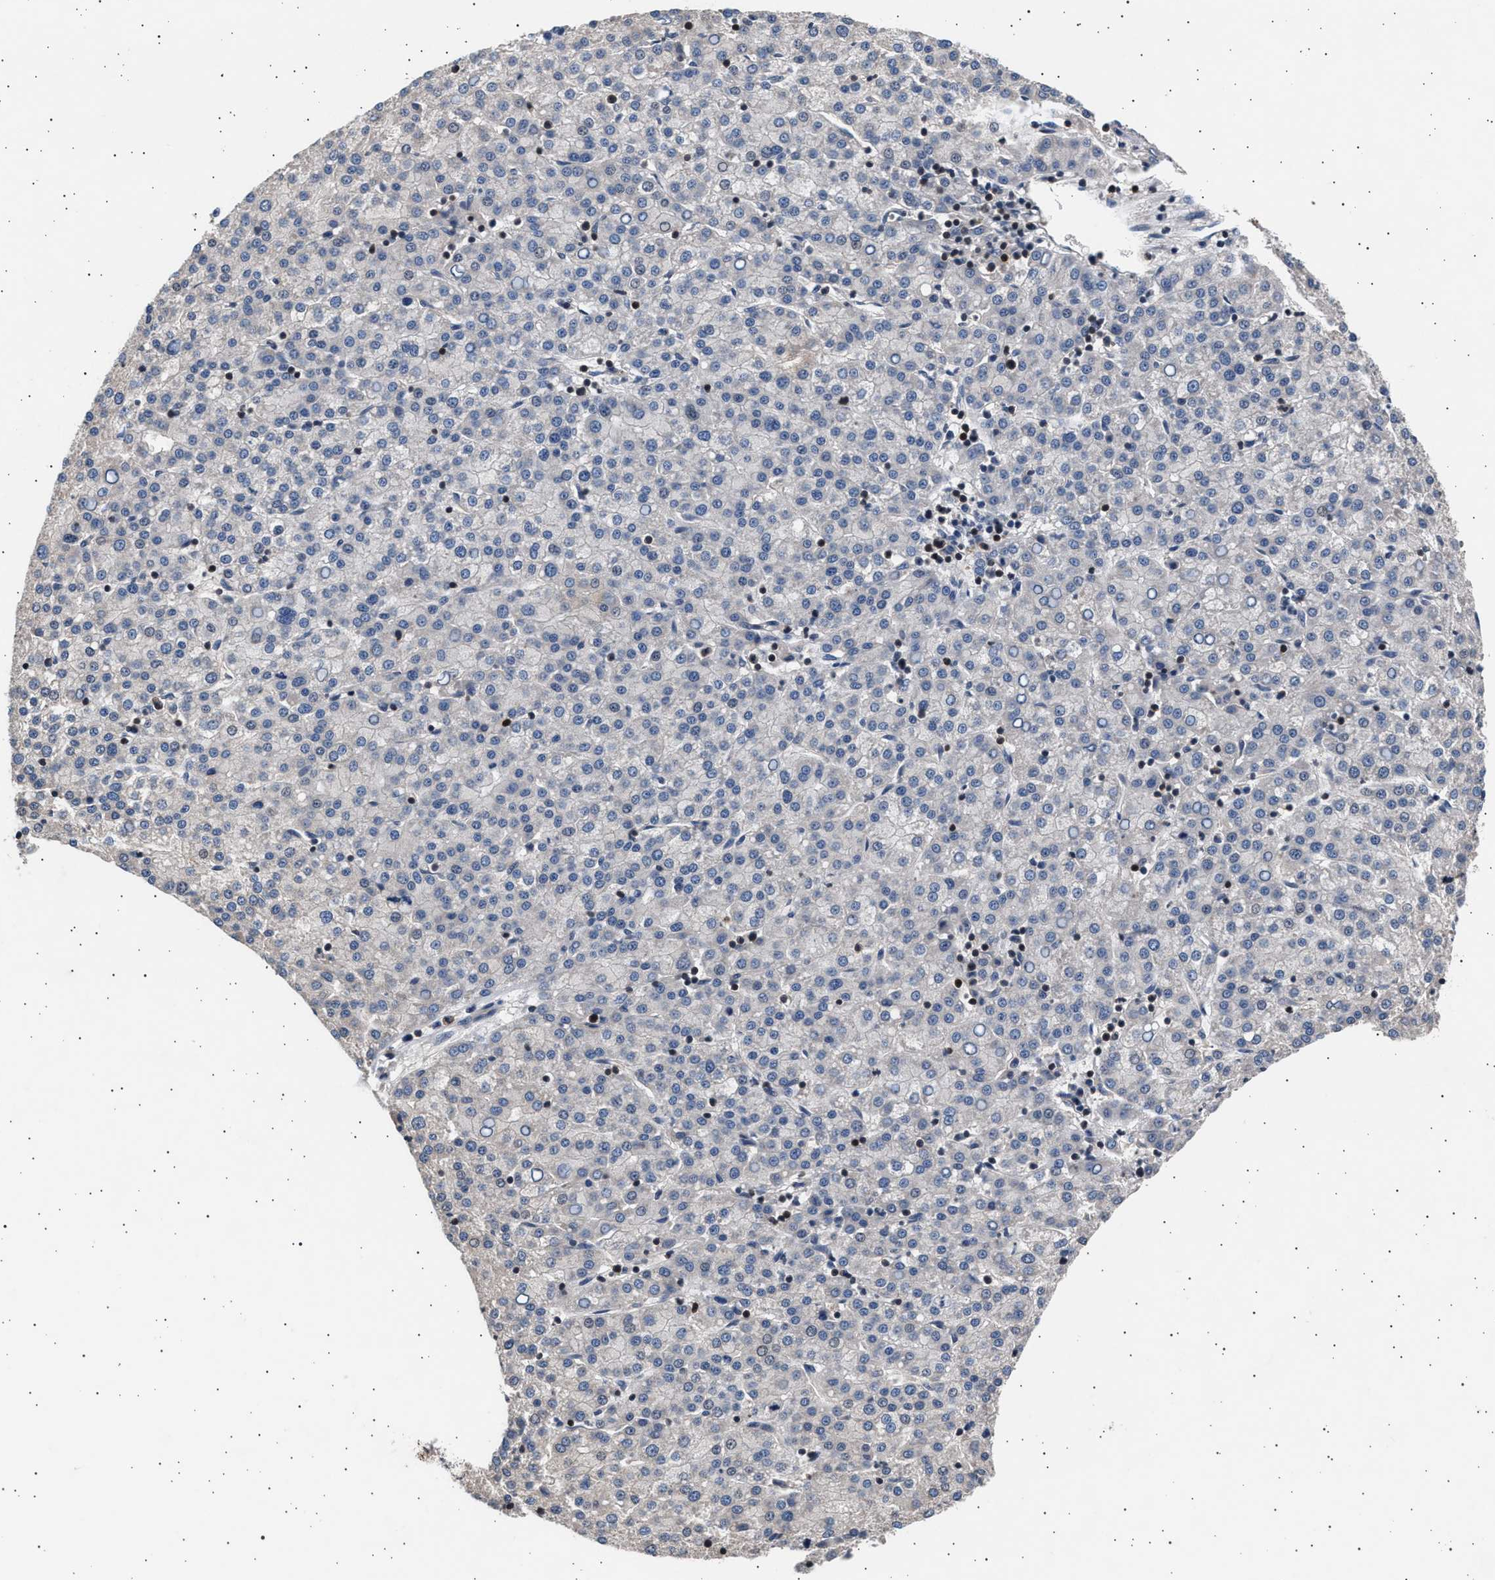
{"staining": {"intensity": "negative", "quantity": "none", "location": "none"}, "tissue": "liver cancer", "cell_type": "Tumor cells", "image_type": "cancer", "snomed": [{"axis": "morphology", "description": "Carcinoma, Hepatocellular, NOS"}, {"axis": "topography", "description": "Liver"}], "caption": "Tumor cells are negative for protein expression in human hepatocellular carcinoma (liver).", "gene": "GRAP2", "patient": {"sex": "female", "age": 58}}